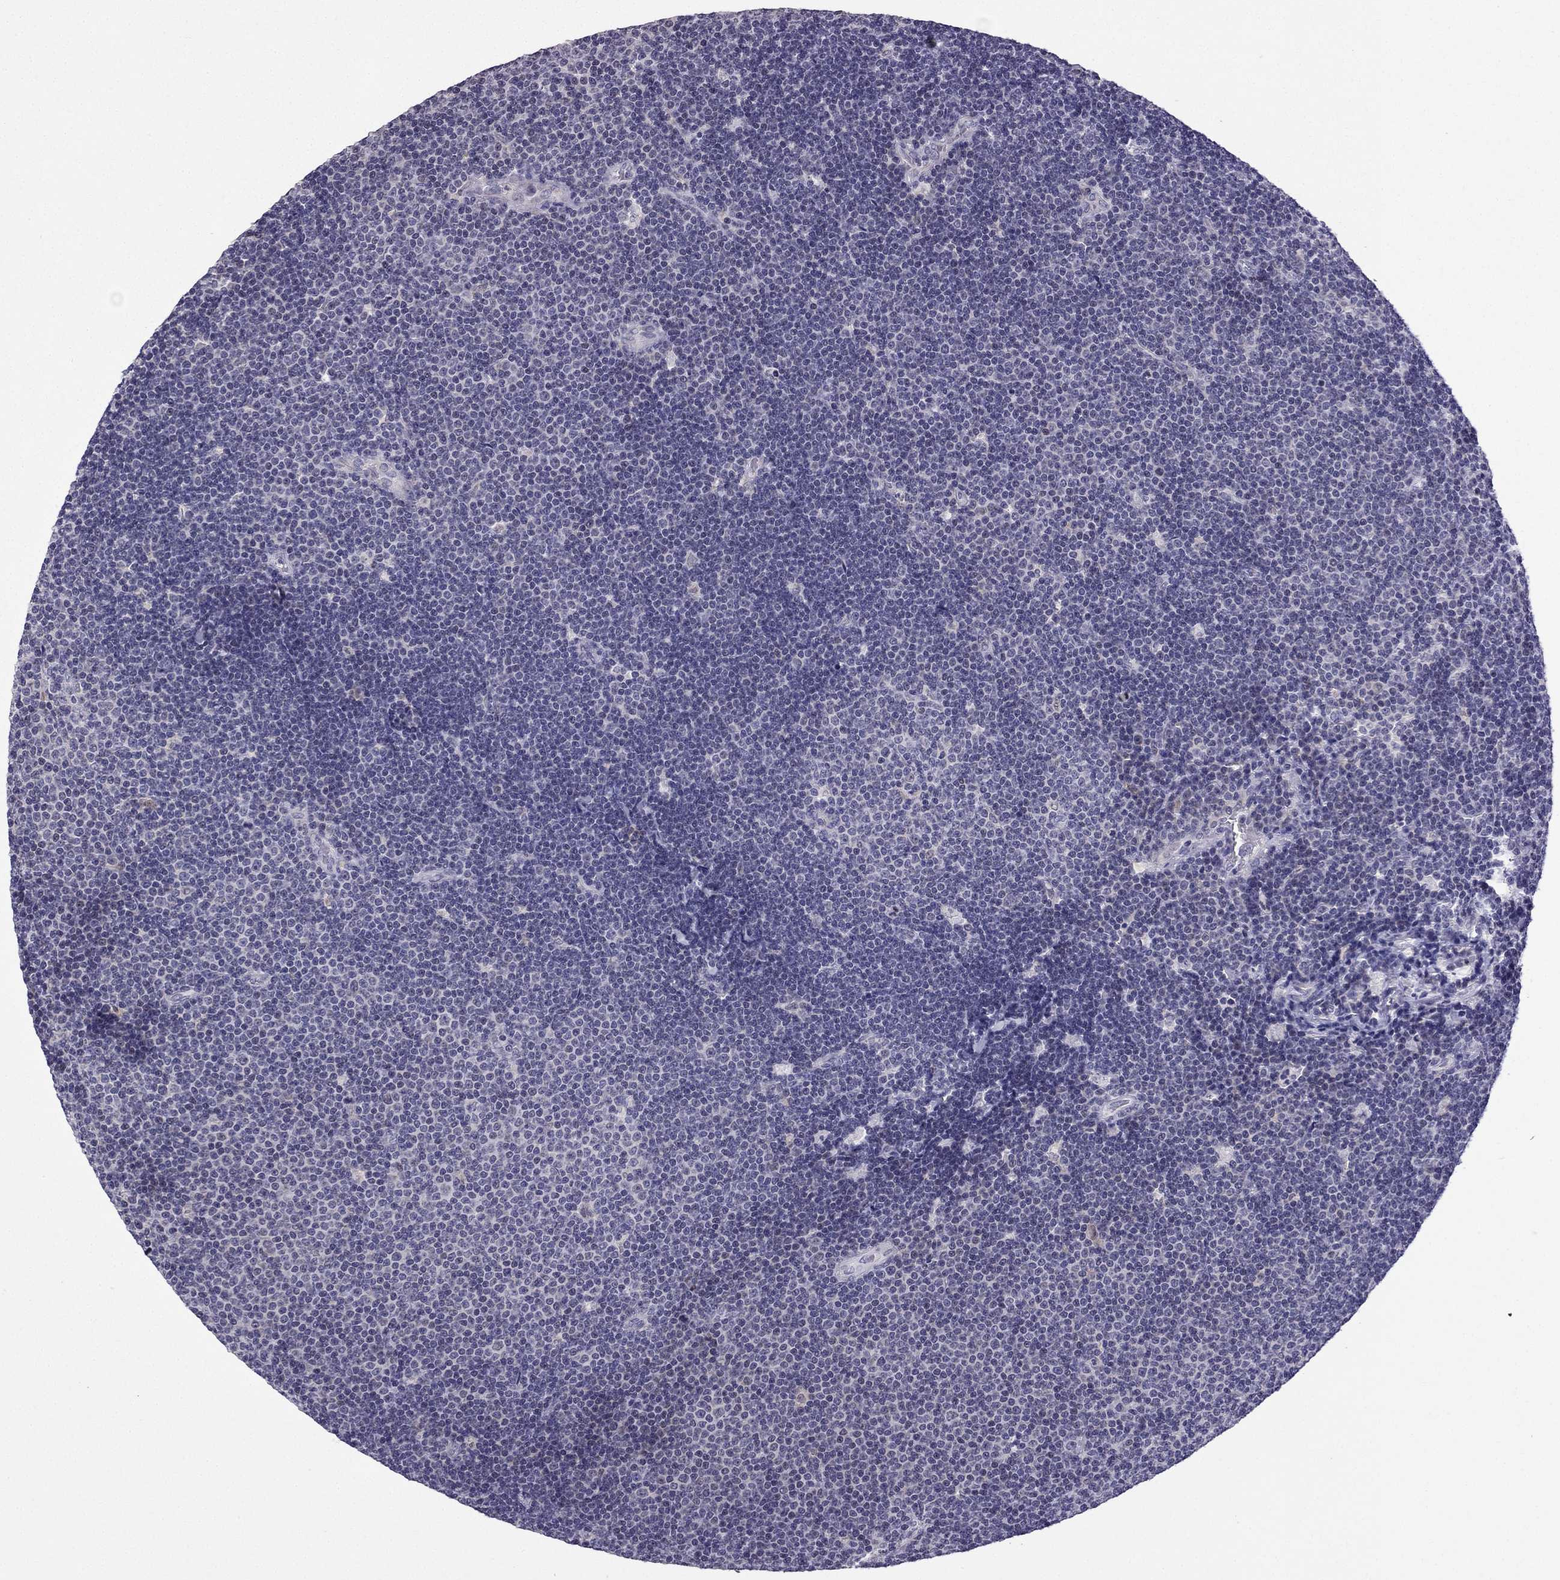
{"staining": {"intensity": "negative", "quantity": "none", "location": "none"}, "tissue": "lymphoma", "cell_type": "Tumor cells", "image_type": "cancer", "snomed": [{"axis": "morphology", "description": "Malignant lymphoma, non-Hodgkin's type, Low grade"}, {"axis": "topography", "description": "Brain"}], "caption": "Immunohistochemistry (IHC) micrograph of malignant lymphoma, non-Hodgkin's type (low-grade) stained for a protein (brown), which exhibits no staining in tumor cells. Nuclei are stained in blue.", "gene": "SLC6A2", "patient": {"sex": "female", "age": 66}}